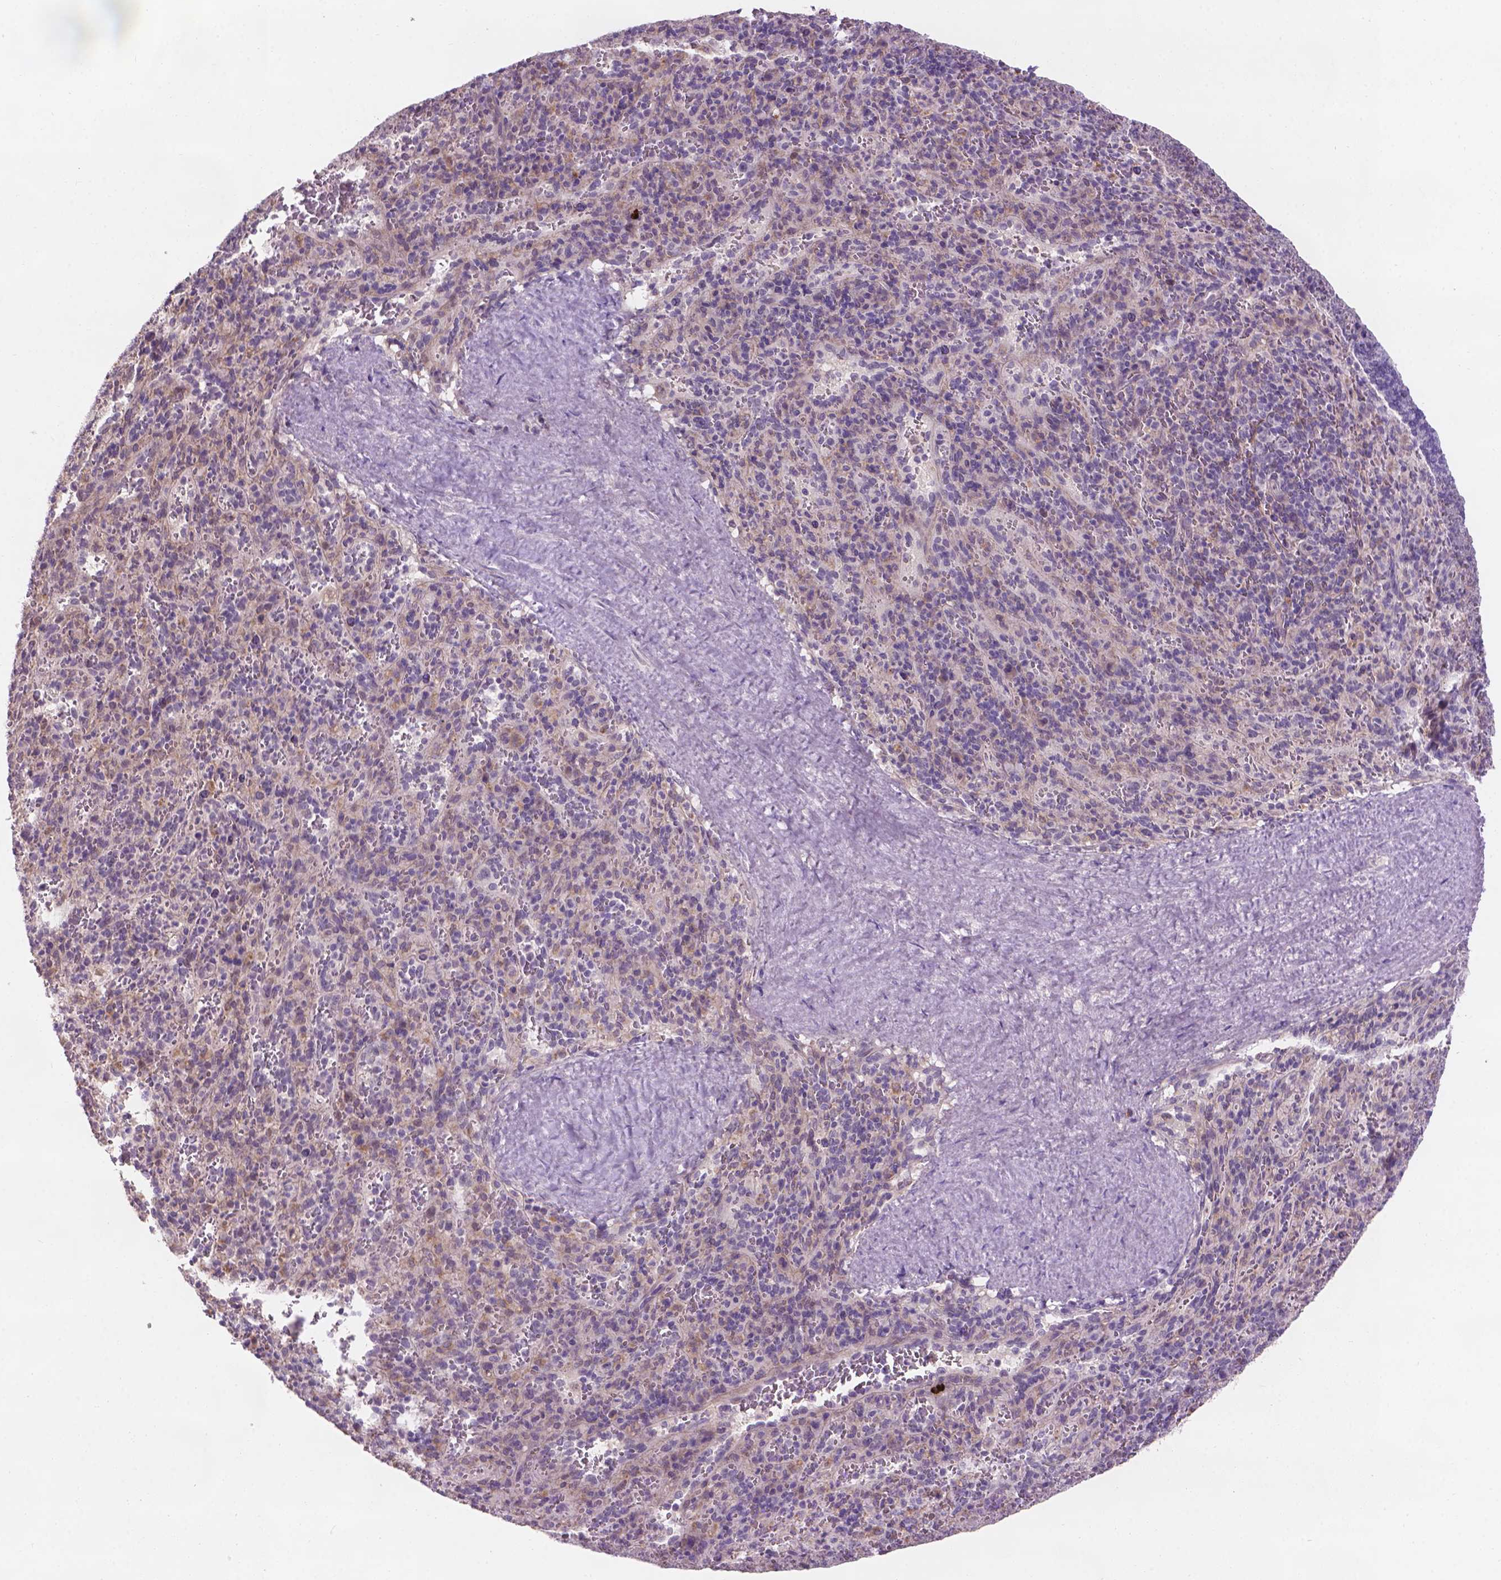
{"staining": {"intensity": "negative", "quantity": "none", "location": "none"}, "tissue": "spleen", "cell_type": "Cells in red pulp", "image_type": "normal", "snomed": [{"axis": "morphology", "description": "Normal tissue, NOS"}, {"axis": "topography", "description": "Spleen"}], "caption": "This histopathology image is of unremarkable spleen stained with immunohistochemistry (IHC) to label a protein in brown with the nuclei are counter-stained blue. There is no staining in cells in red pulp. (DAB (3,3'-diaminobenzidine) immunohistochemistry (IHC) visualized using brightfield microscopy, high magnification).", "gene": "GXYLT2", "patient": {"sex": "male", "age": 57}}